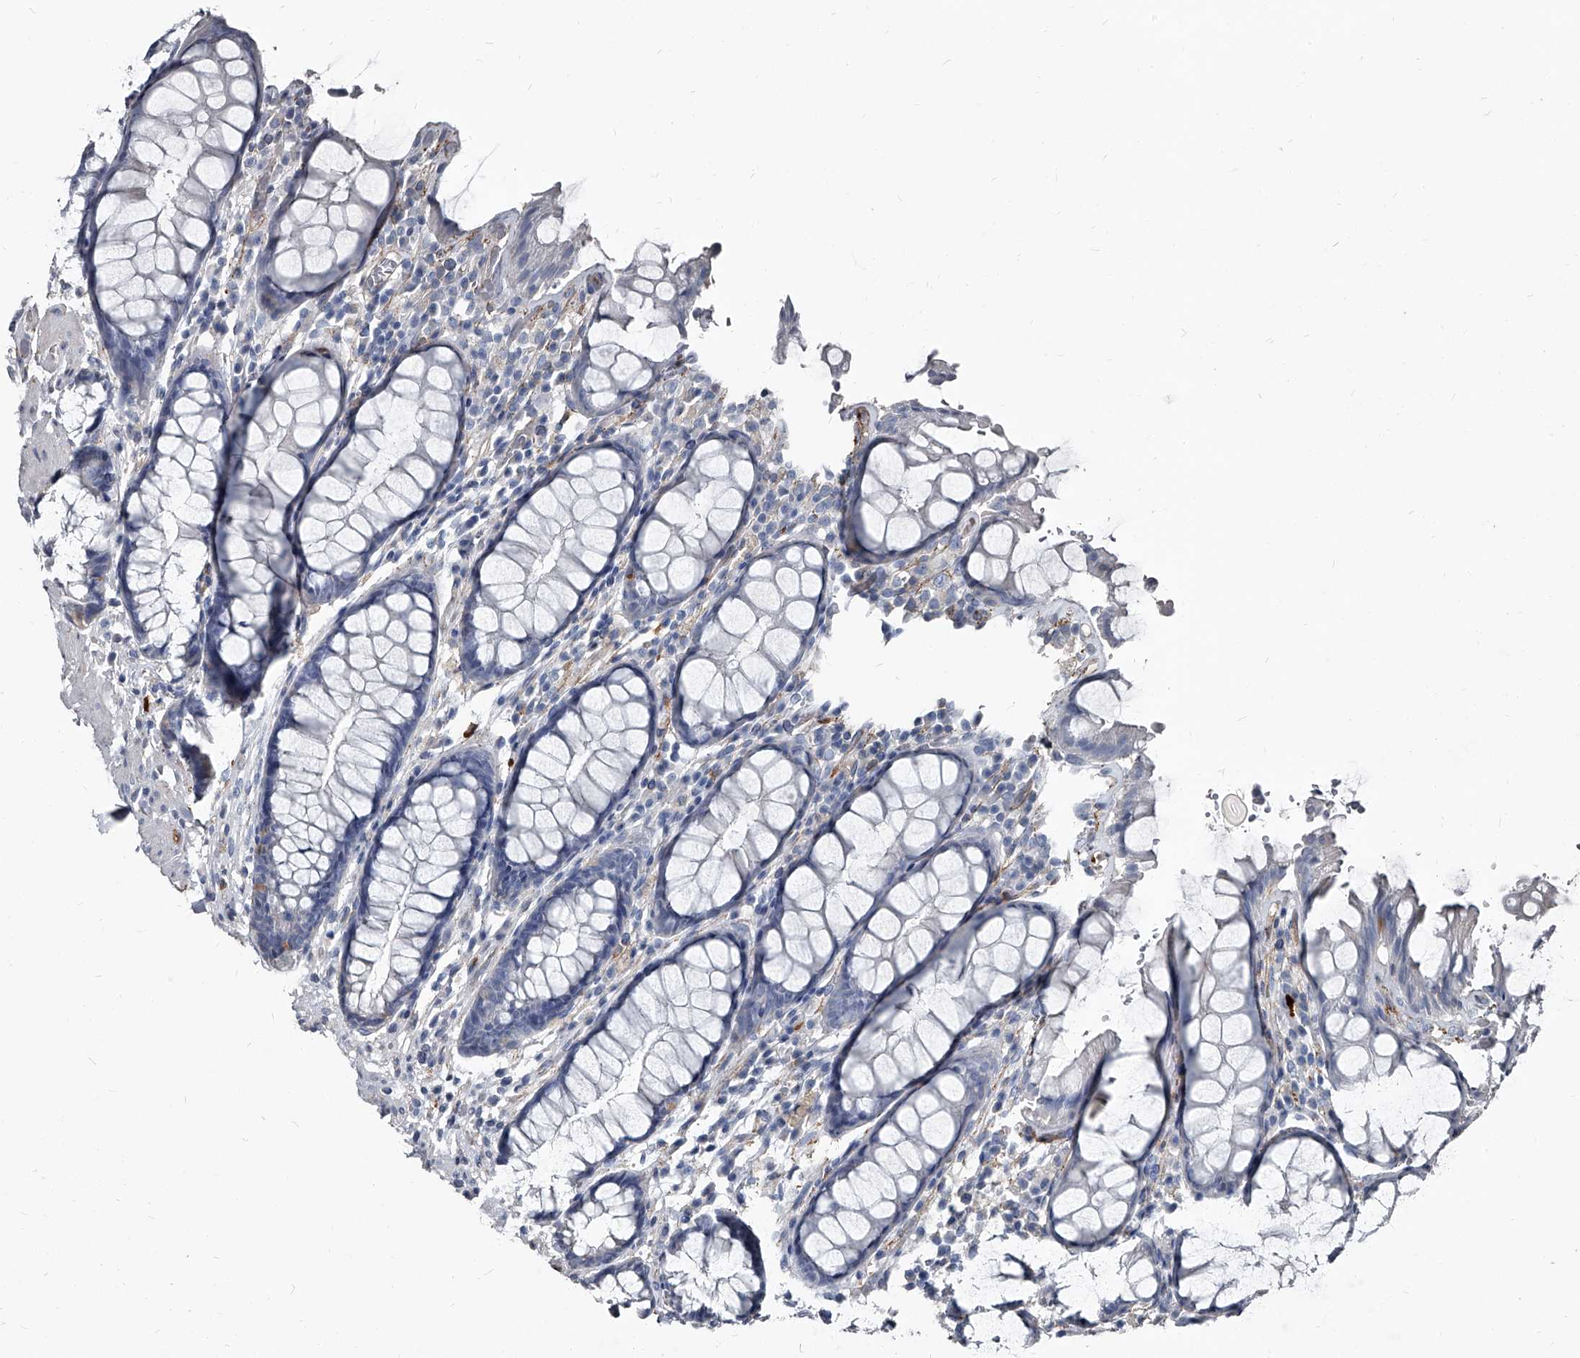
{"staining": {"intensity": "negative", "quantity": "none", "location": "none"}, "tissue": "rectum", "cell_type": "Glandular cells", "image_type": "normal", "snomed": [{"axis": "morphology", "description": "Normal tissue, NOS"}, {"axis": "topography", "description": "Rectum"}], "caption": "A histopathology image of rectum stained for a protein exhibits no brown staining in glandular cells. (DAB immunohistochemistry visualized using brightfield microscopy, high magnification).", "gene": "PGLYRP3", "patient": {"sex": "male", "age": 64}}